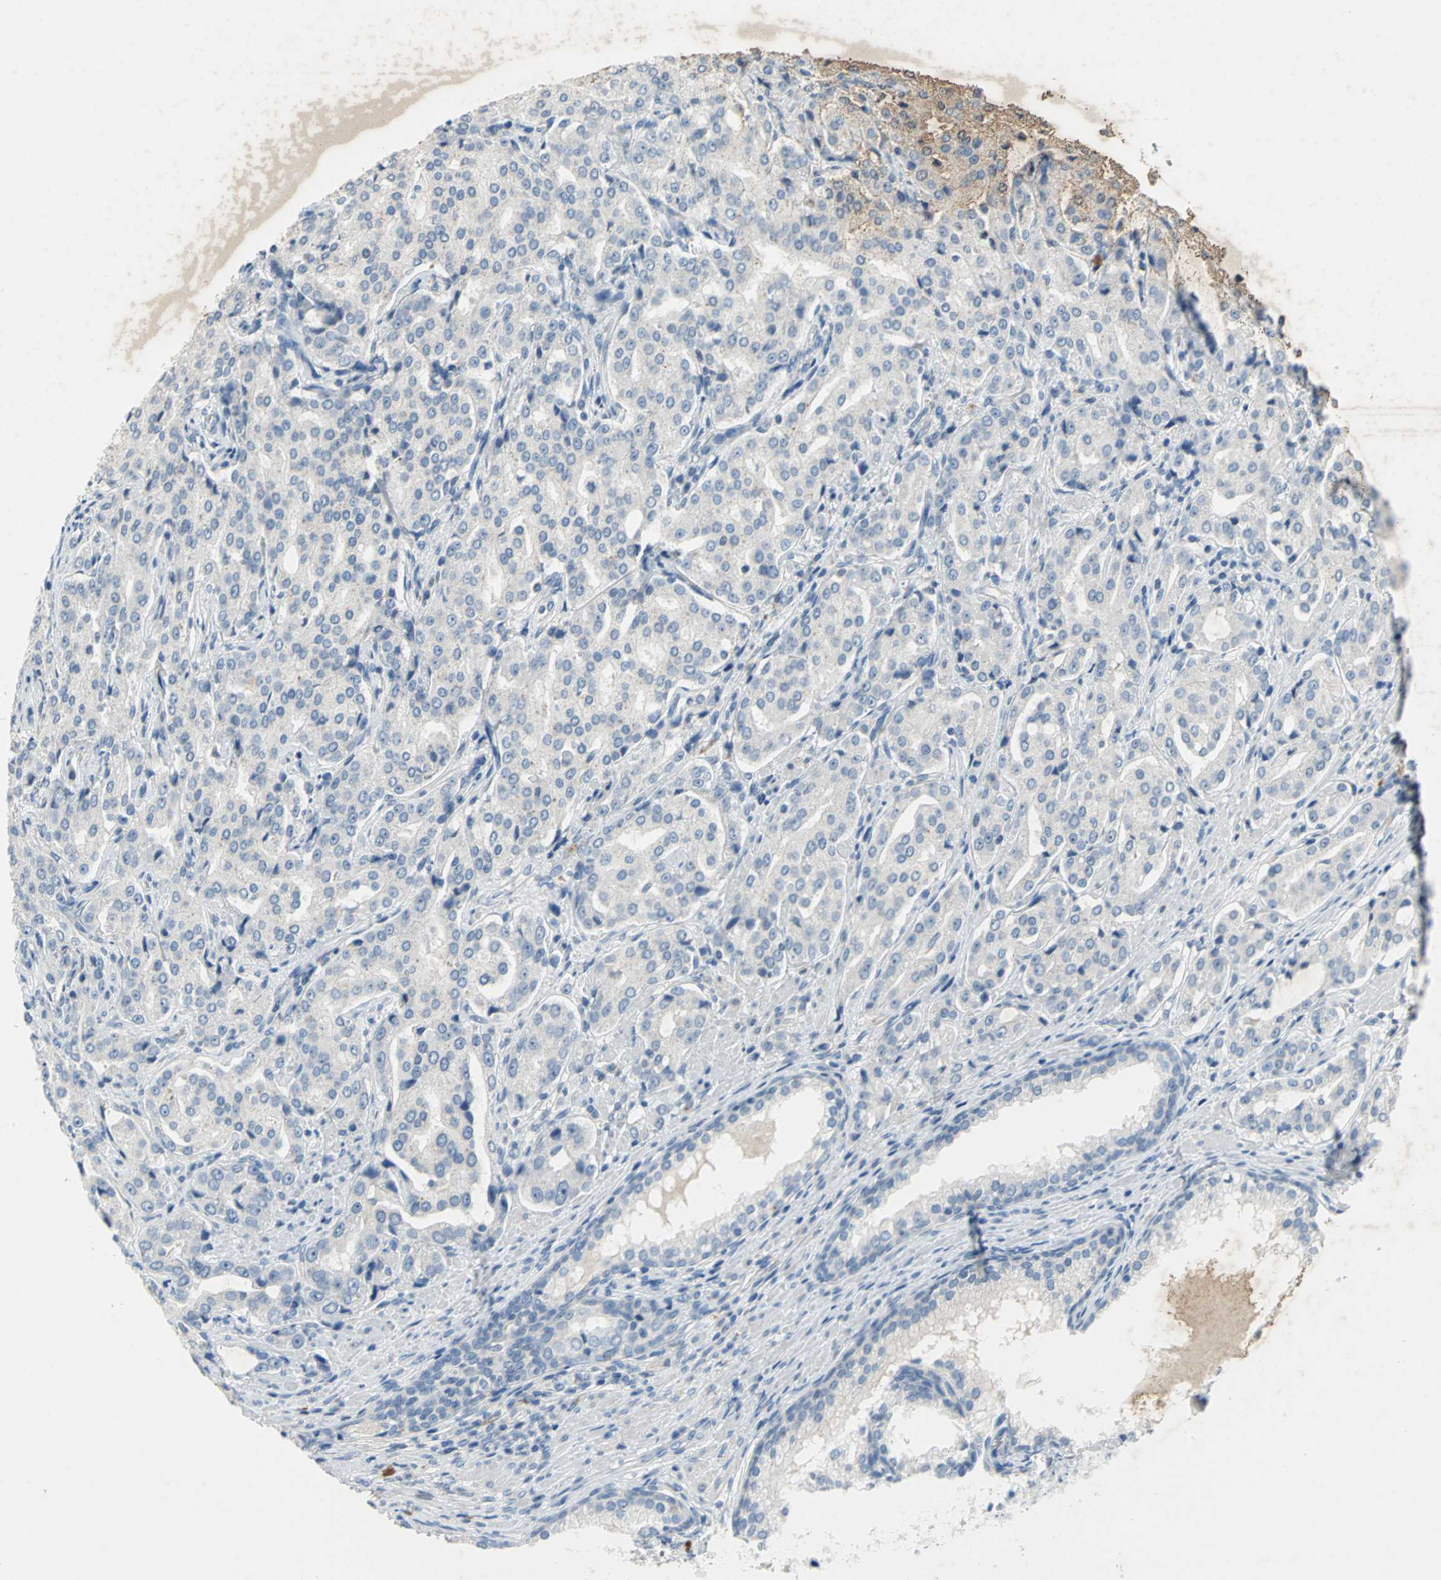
{"staining": {"intensity": "negative", "quantity": "none", "location": "none"}, "tissue": "prostate cancer", "cell_type": "Tumor cells", "image_type": "cancer", "snomed": [{"axis": "morphology", "description": "Adenocarcinoma, High grade"}, {"axis": "topography", "description": "Prostate"}], "caption": "Tumor cells are negative for brown protein staining in prostate cancer.", "gene": "PTGDS", "patient": {"sex": "male", "age": 72}}